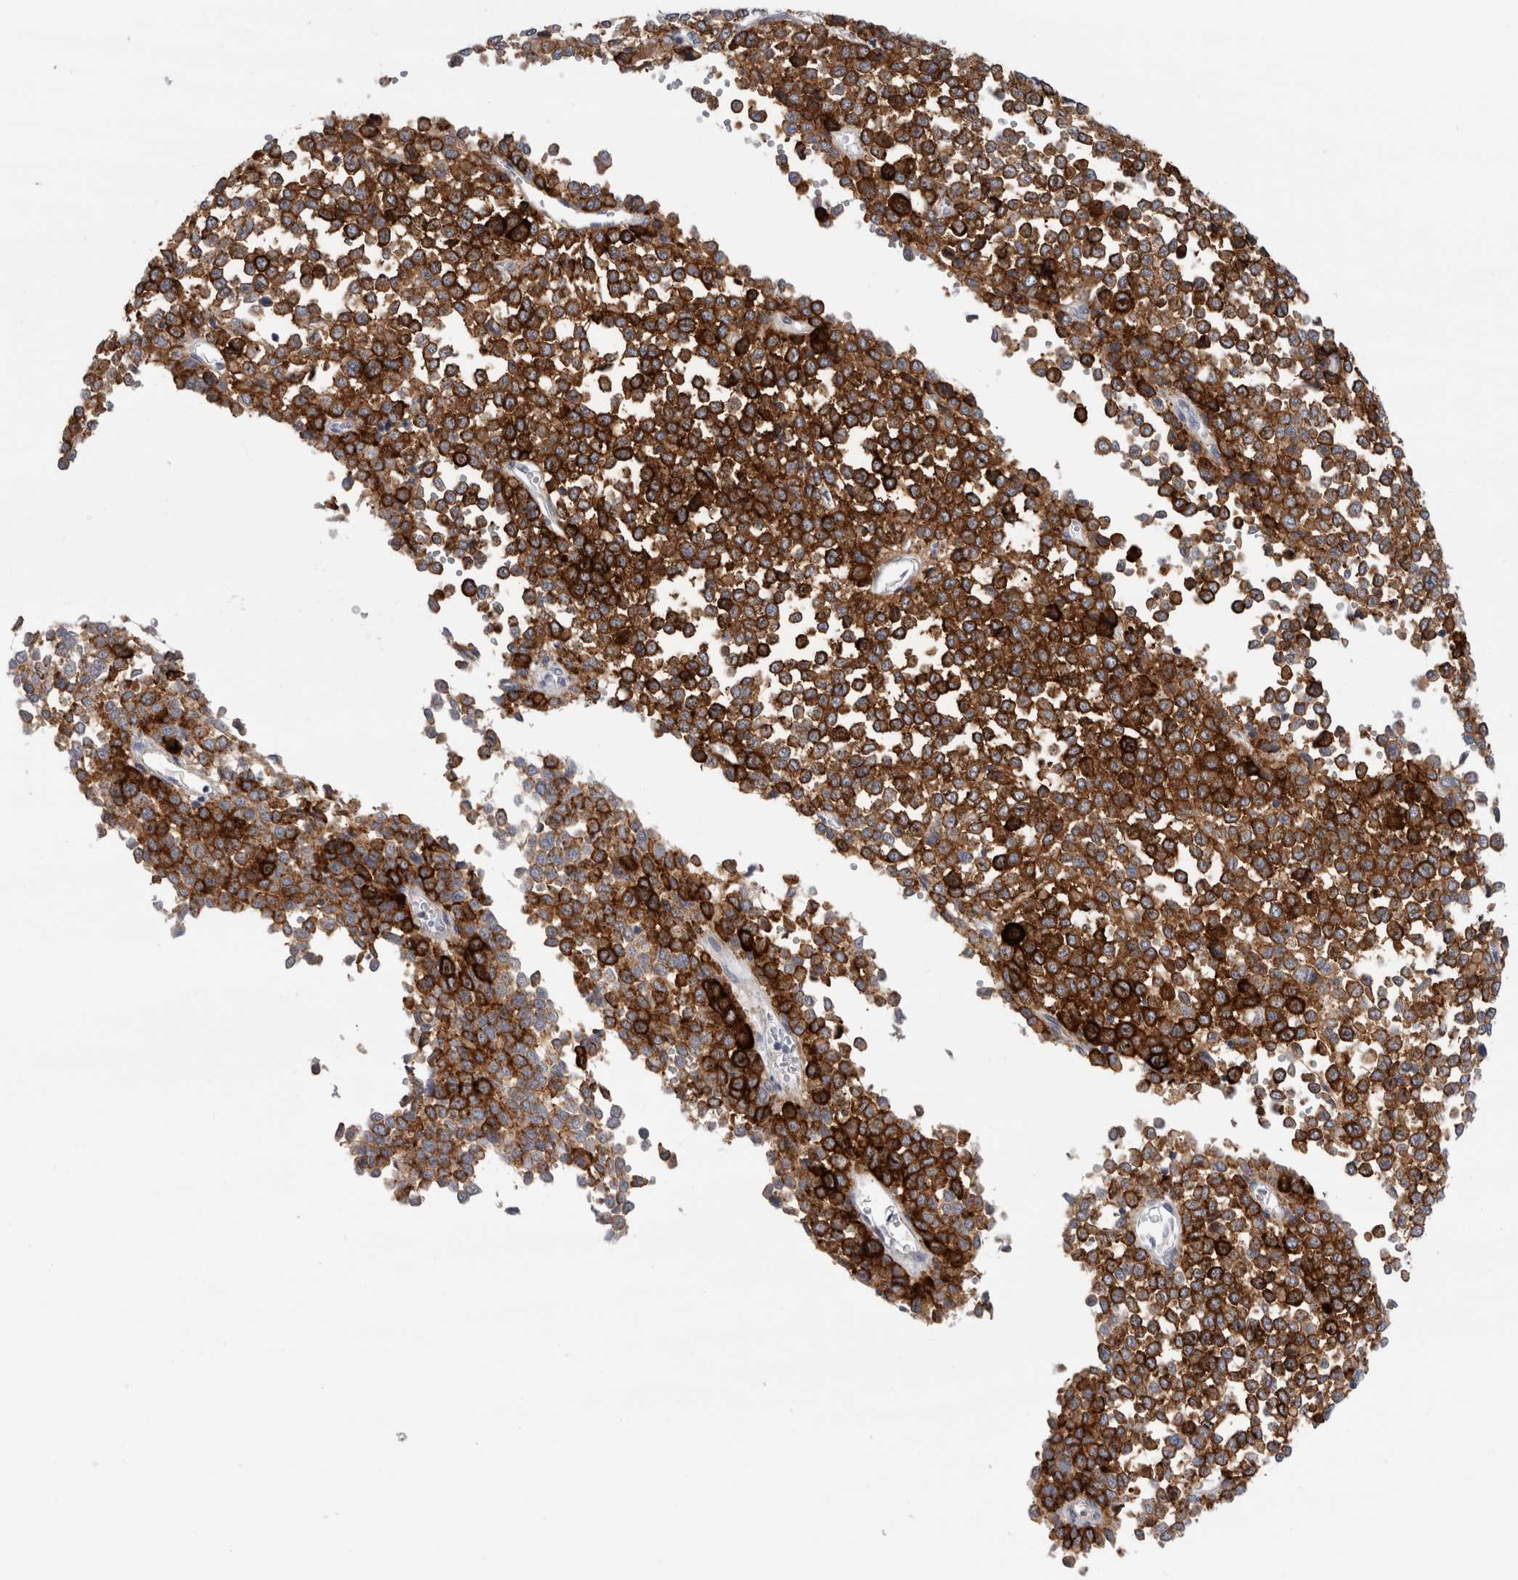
{"staining": {"intensity": "strong", "quantity": ">75%", "location": "cytoplasmic/membranous"}, "tissue": "melanoma", "cell_type": "Tumor cells", "image_type": "cancer", "snomed": [{"axis": "morphology", "description": "Malignant melanoma, Metastatic site"}, {"axis": "topography", "description": "Pancreas"}], "caption": "Protein expression analysis of melanoma demonstrates strong cytoplasmic/membranous staining in approximately >75% of tumor cells.", "gene": "CD63", "patient": {"sex": "female", "age": 30}}